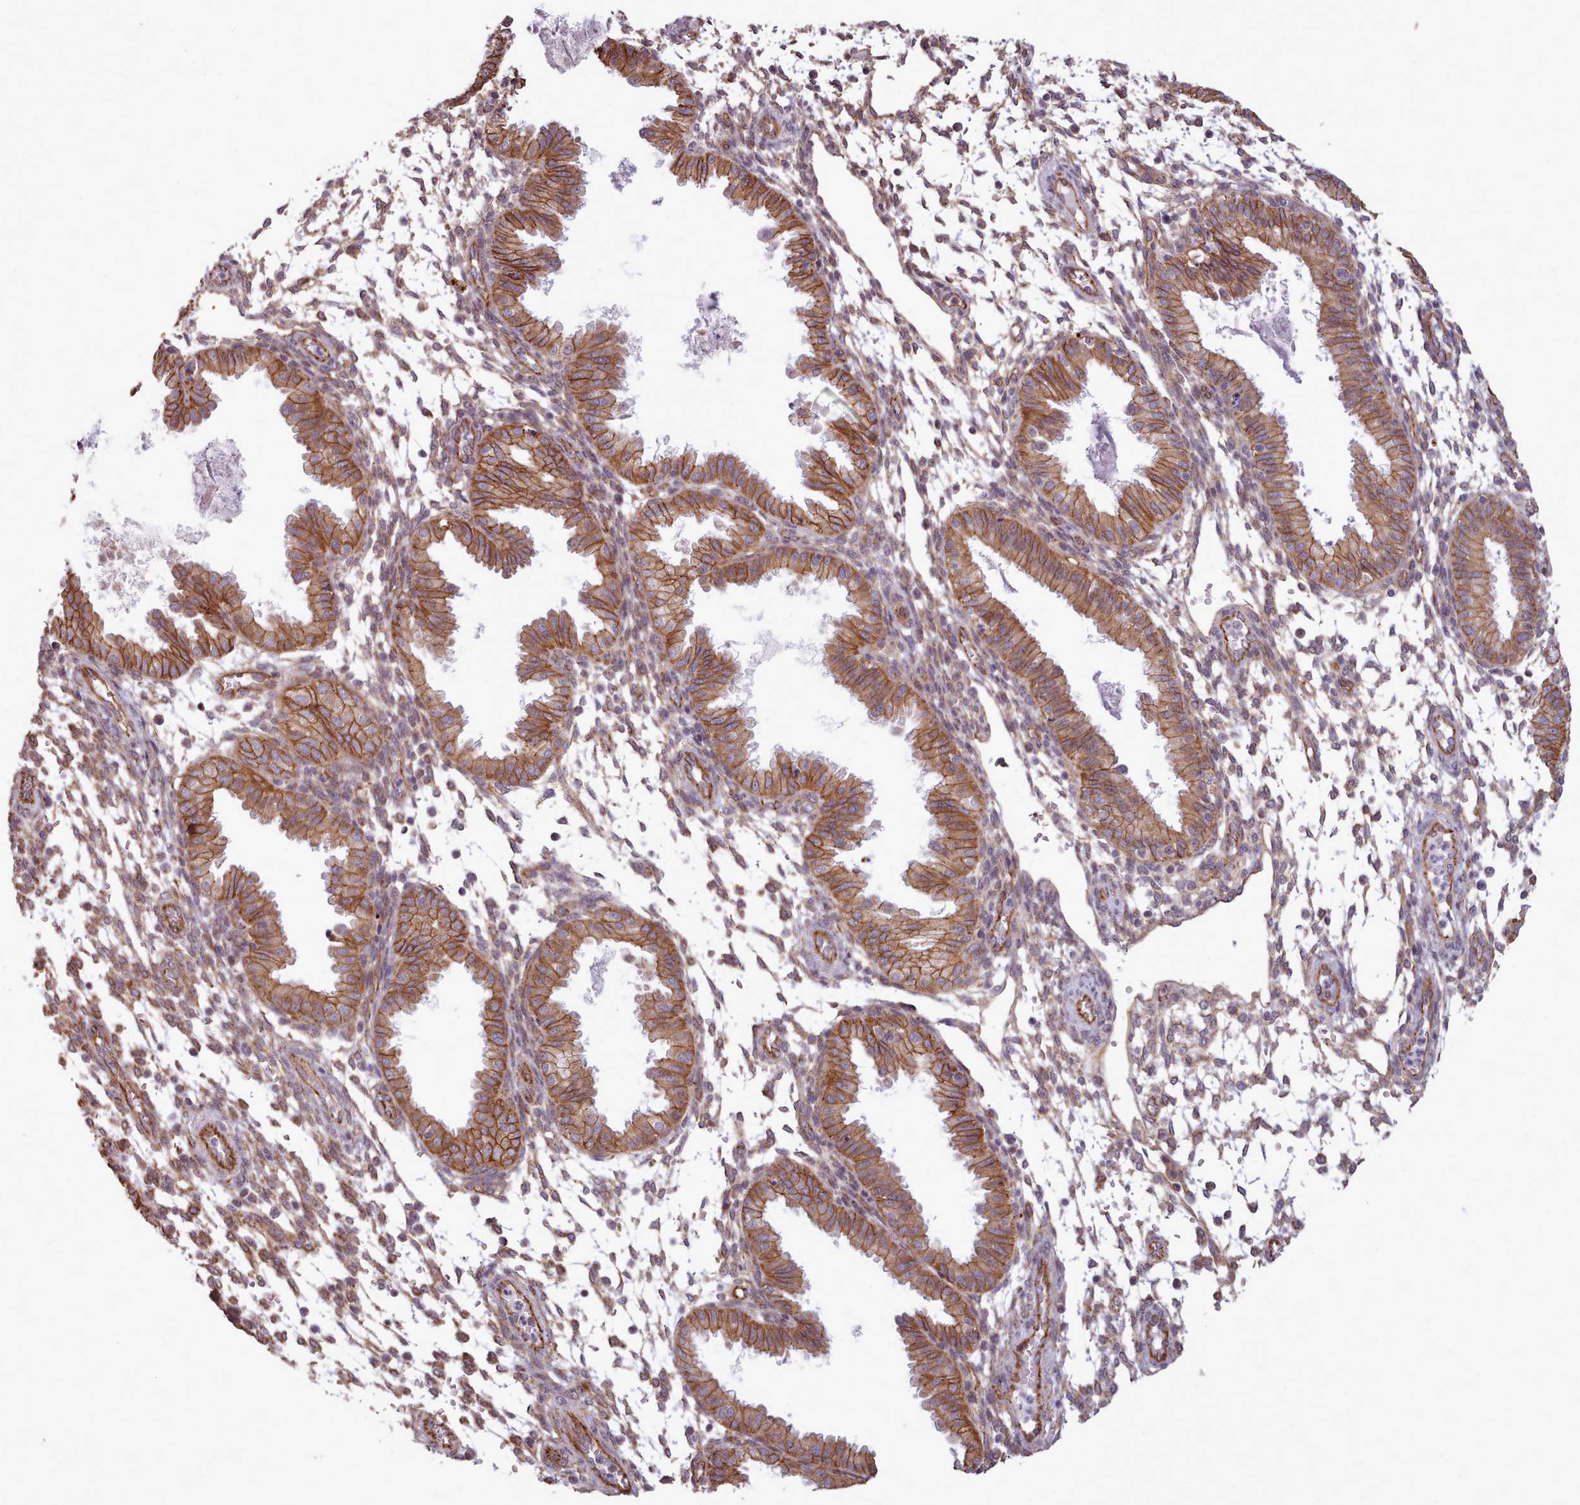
{"staining": {"intensity": "moderate", "quantity": "25%-75%", "location": "cytoplasmic/membranous"}, "tissue": "endometrium", "cell_type": "Cells in endometrial stroma", "image_type": "normal", "snomed": [{"axis": "morphology", "description": "Normal tissue, NOS"}, {"axis": "topography", "description": "Endometrium"}], "caption": "Immunohistochemistry (IHC) of benign endometrium reveals medium levels of moderate cytoplasmic/membranous positivity in approximately 25%-75% of cells in endometrial stroma. (DAB (3,3'-diaminobenzidine) IHC with brightfield microscopy, high magnification).", "gene": "MRPL46", "patient": {"sex": "female", "age": 33}}